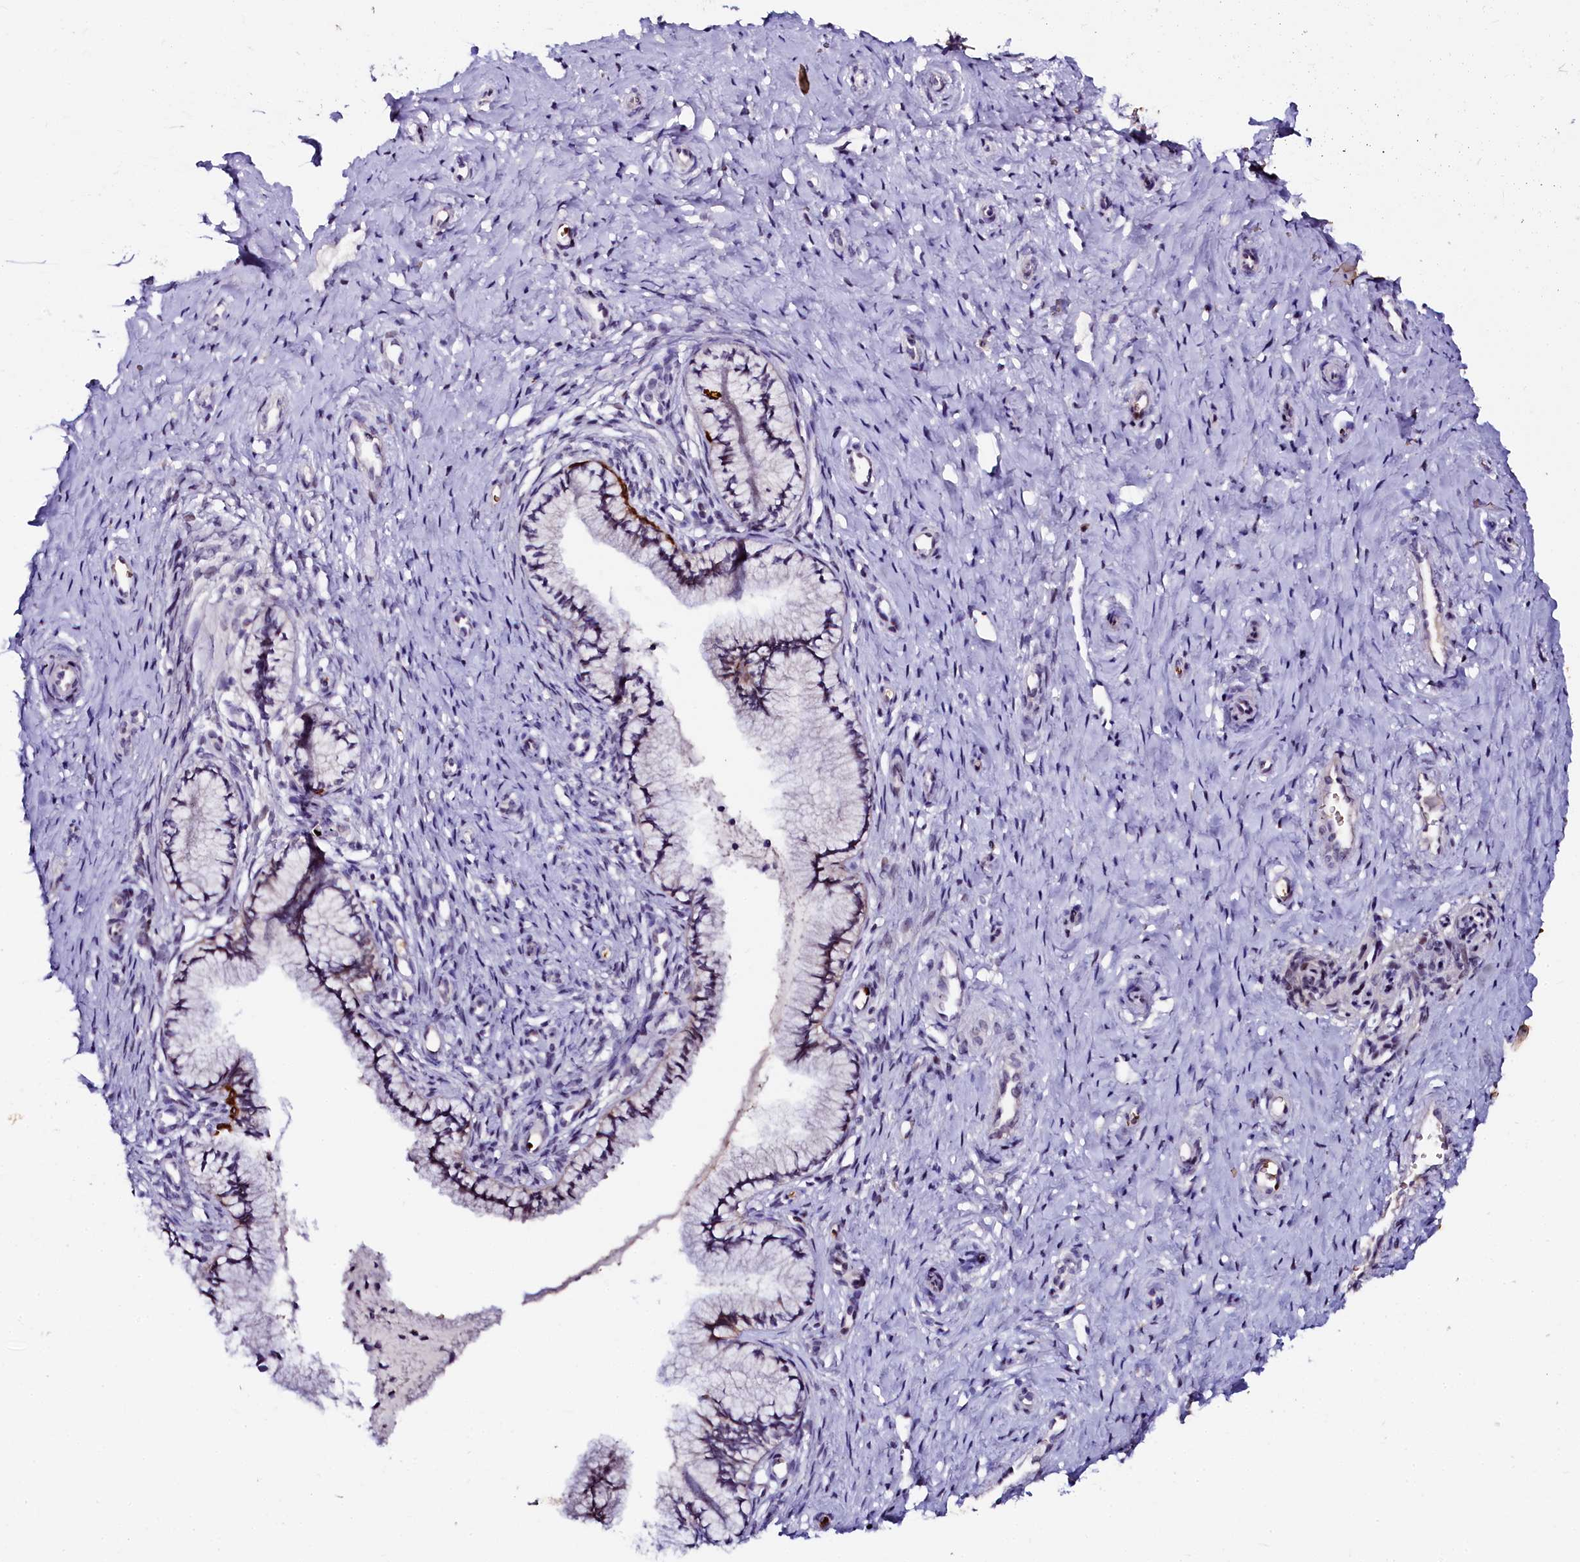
{"staining": {"intensity": "weak", "quantity": "25%-75%", "location": "cytoplasmic/membranous"}, "tissue": "cervix", "cell_type": "Glandular cells", "image_type": "normal", "snomed": [{"axis": "morphology", "description": "Normal tissue, NOS"}, {"axis": "topography", "description": "Cervix"}], "caption": "Protein analysis of normal cervix exhibits weak cytoplasmic/membranous staining in approximately 25%-75% of glandular cells.", "gene": "CTDSPL2", "patient": {"sex": "female", "age": 36}}